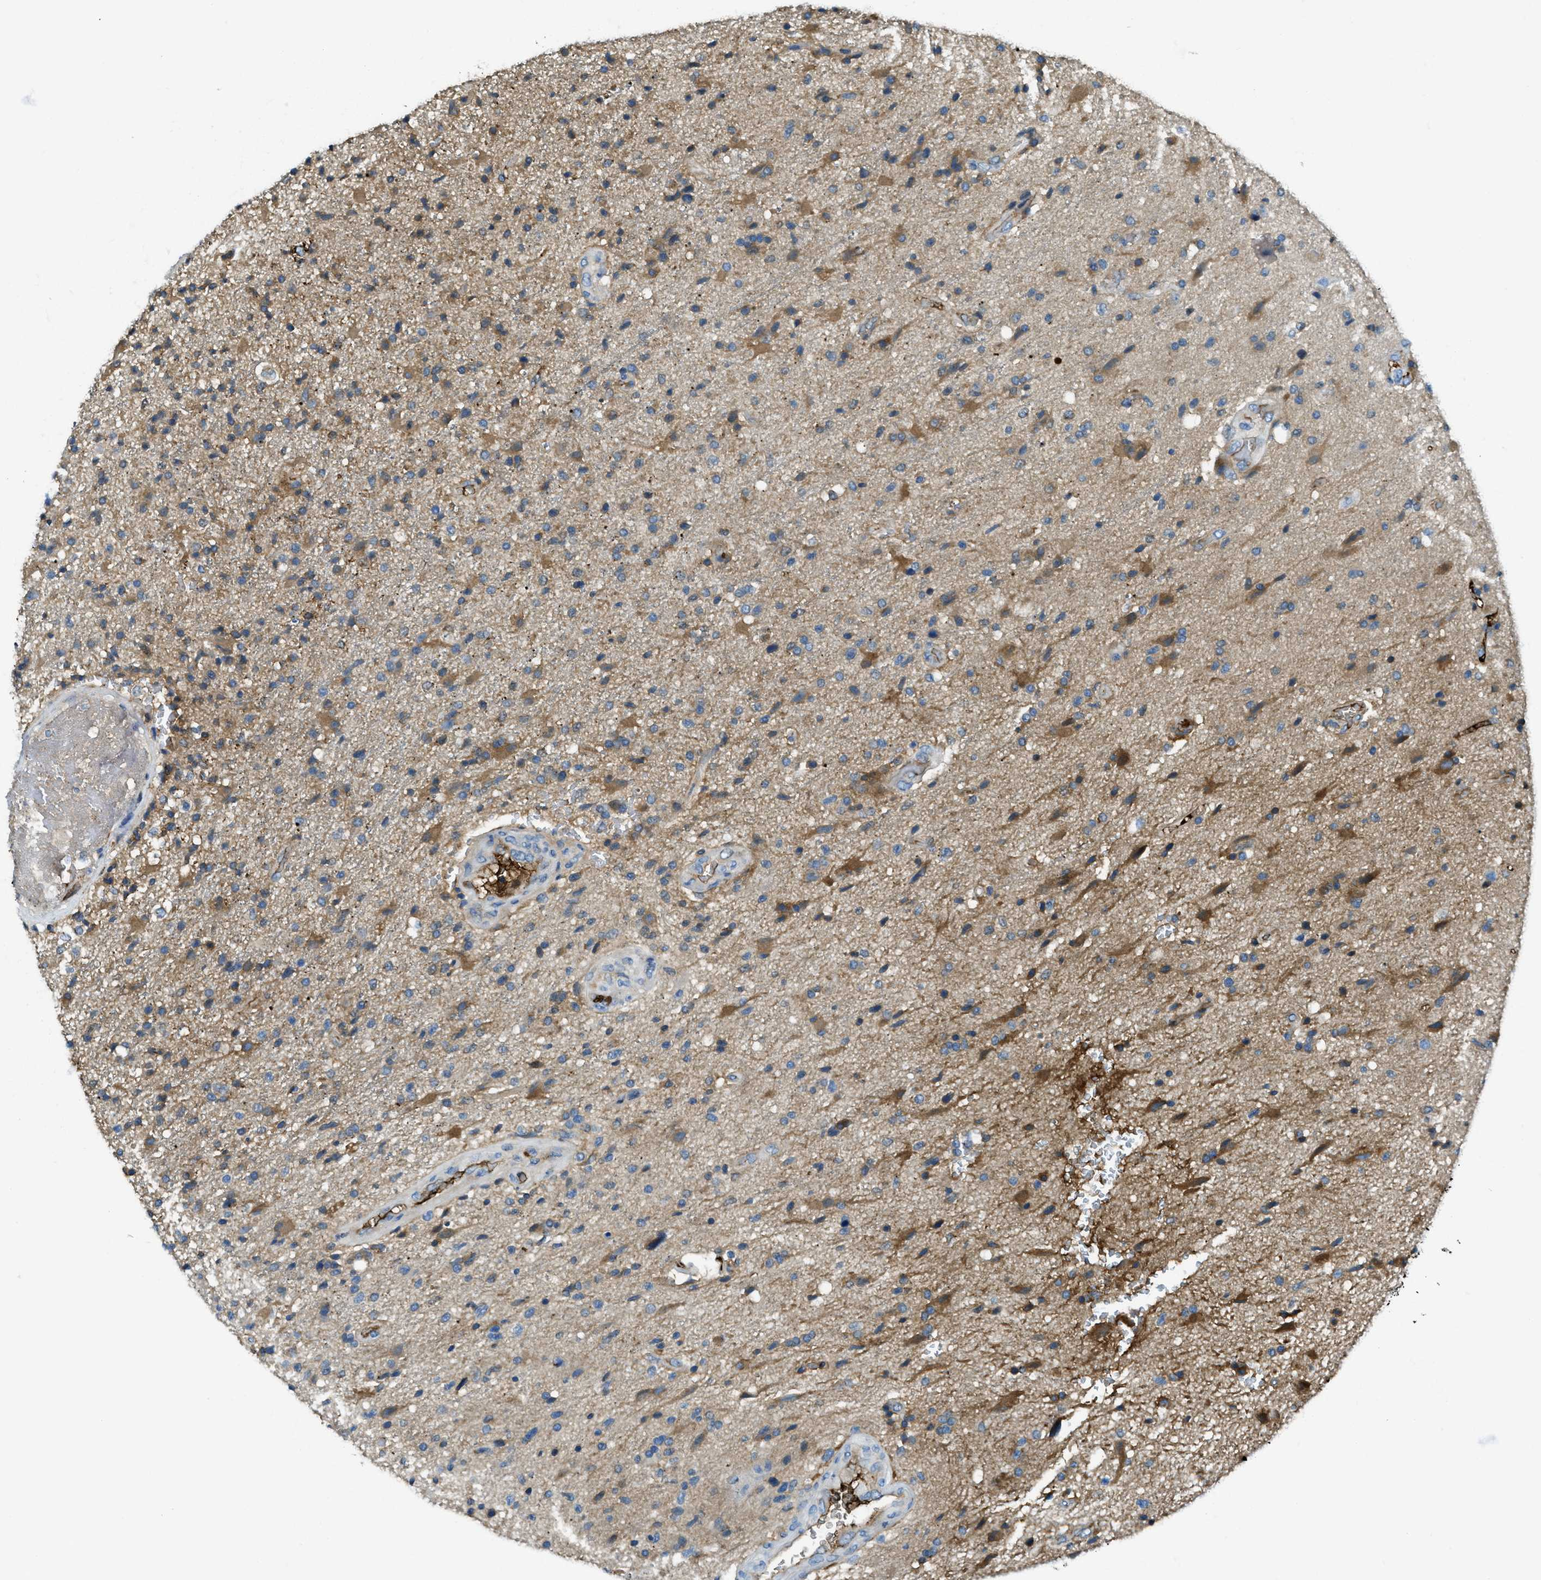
{"staining": {"intensity": "moderate", "quantity": ">75%", "location": "cytoplasmic/membranous"}, "tissue": "glioma", "cell_type": "Tumor cells", "image_type": "cancer", "snomed": [{"axis": "morphology", "description": "Glioma, malignant, High grade"}, {"axis": "topography", "description": "Brain"}], "caption": "Immunohistochemistry (IHC) of human glioma demonstrates medium levels of moderate cytoplasmic/membranous expression in approximately >75% of tumor cells. (DAB (3,3'-diaminobenzidine) IHC, brown staining for protein, blue staining for nuclei).", "gene": "TRIM59", "patient": {"sex": "male", "age": 72}}